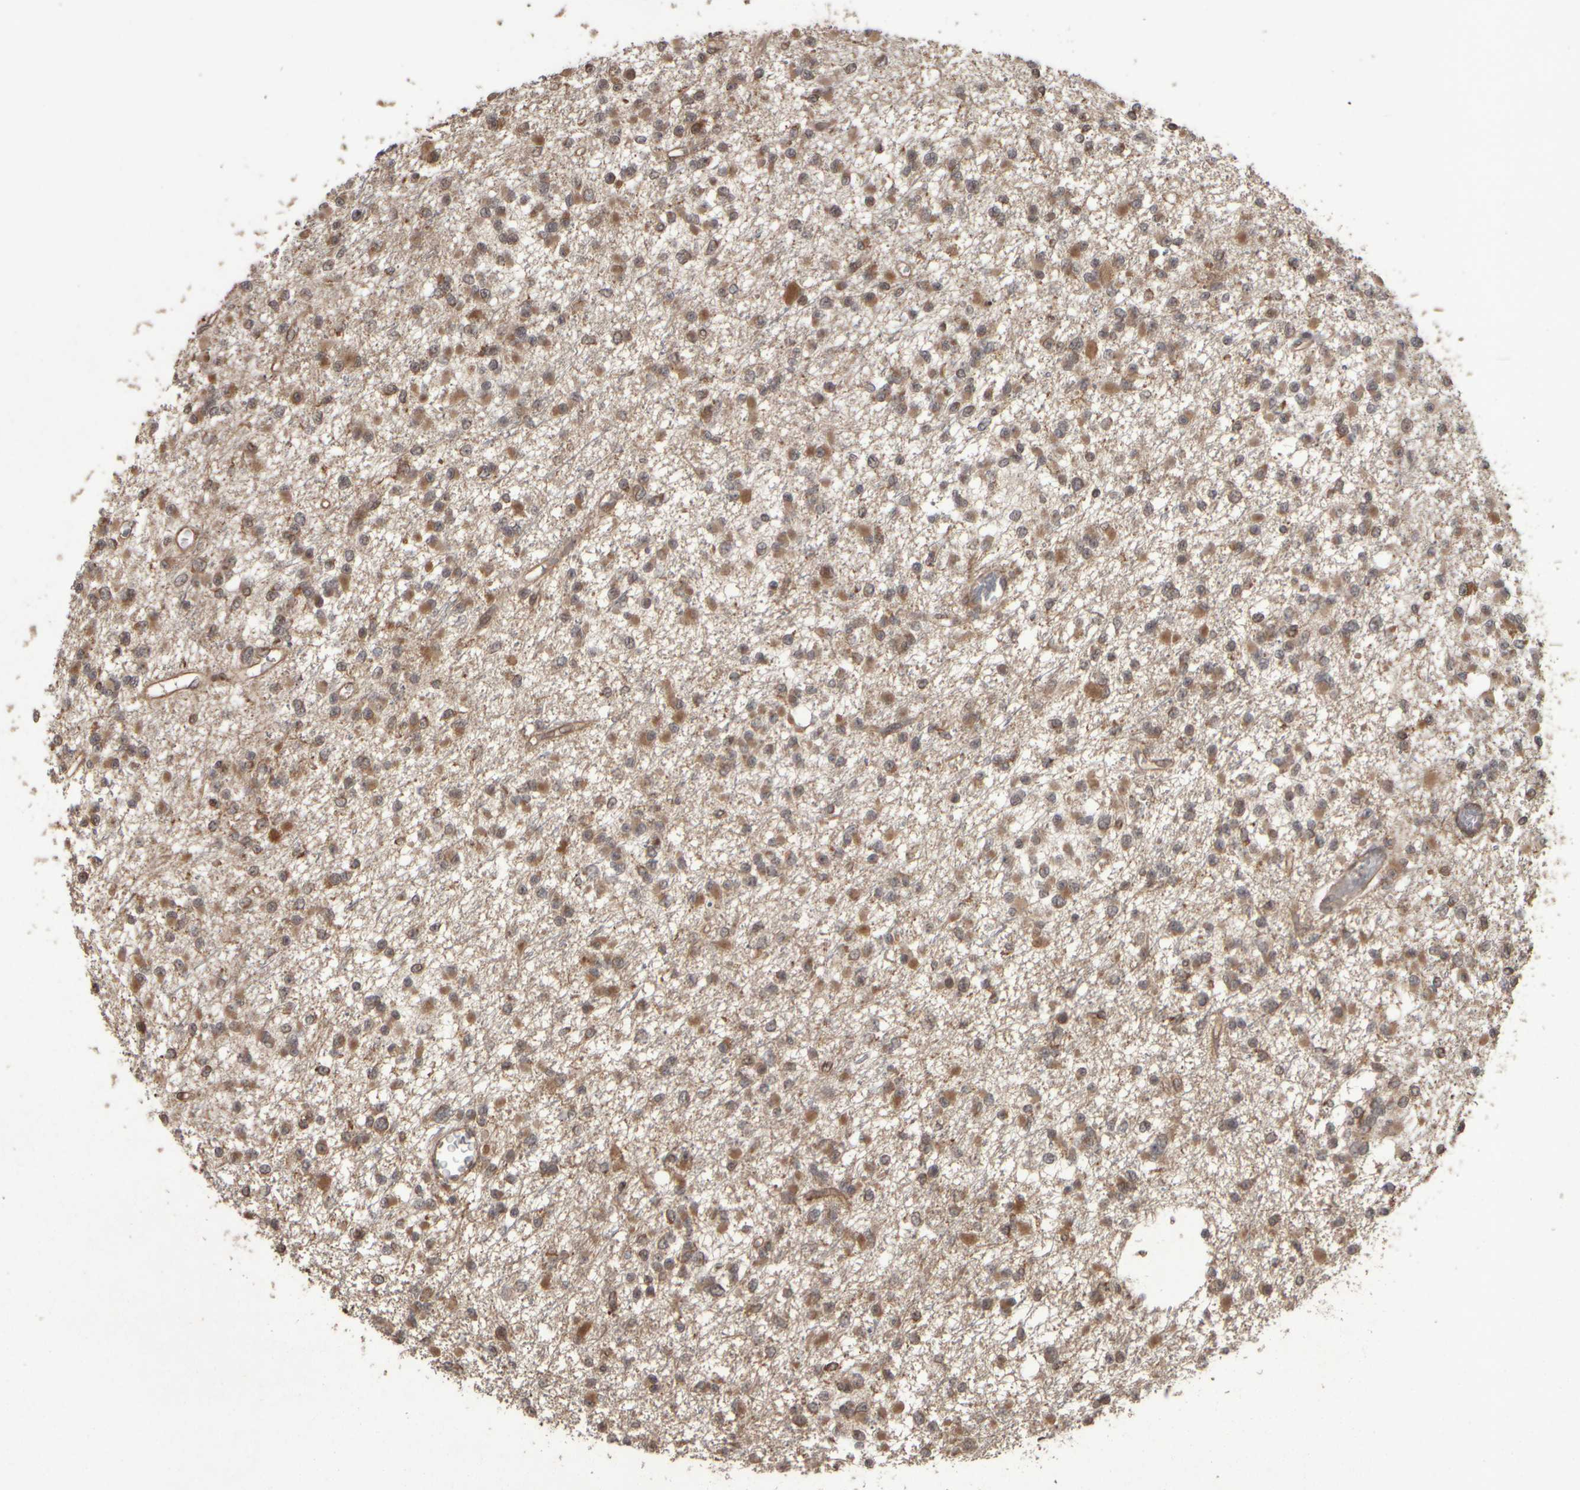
{"staining": {"intensity": "moderate", "quantity": ">75%", "location": "cytoplasmic/membranous"}, "tissue": "glioma", "cell_type": "Tumor cells", "image_type": "cancer", "snomed": [{"axis": "morphology", "description": "Glioma, malignant, Low grade"}, {"axis": "topography", "description": "Brain"}], "caption": "This histopathology image reveals immunohistochemistry staining of low-grade glioma (malignant), with medium moderate cytoplasmic/membranous positivity in approximately >75% of tumor cells.", "gene": "AGBL3", "patient": {"sex": "female", "age": 22}}